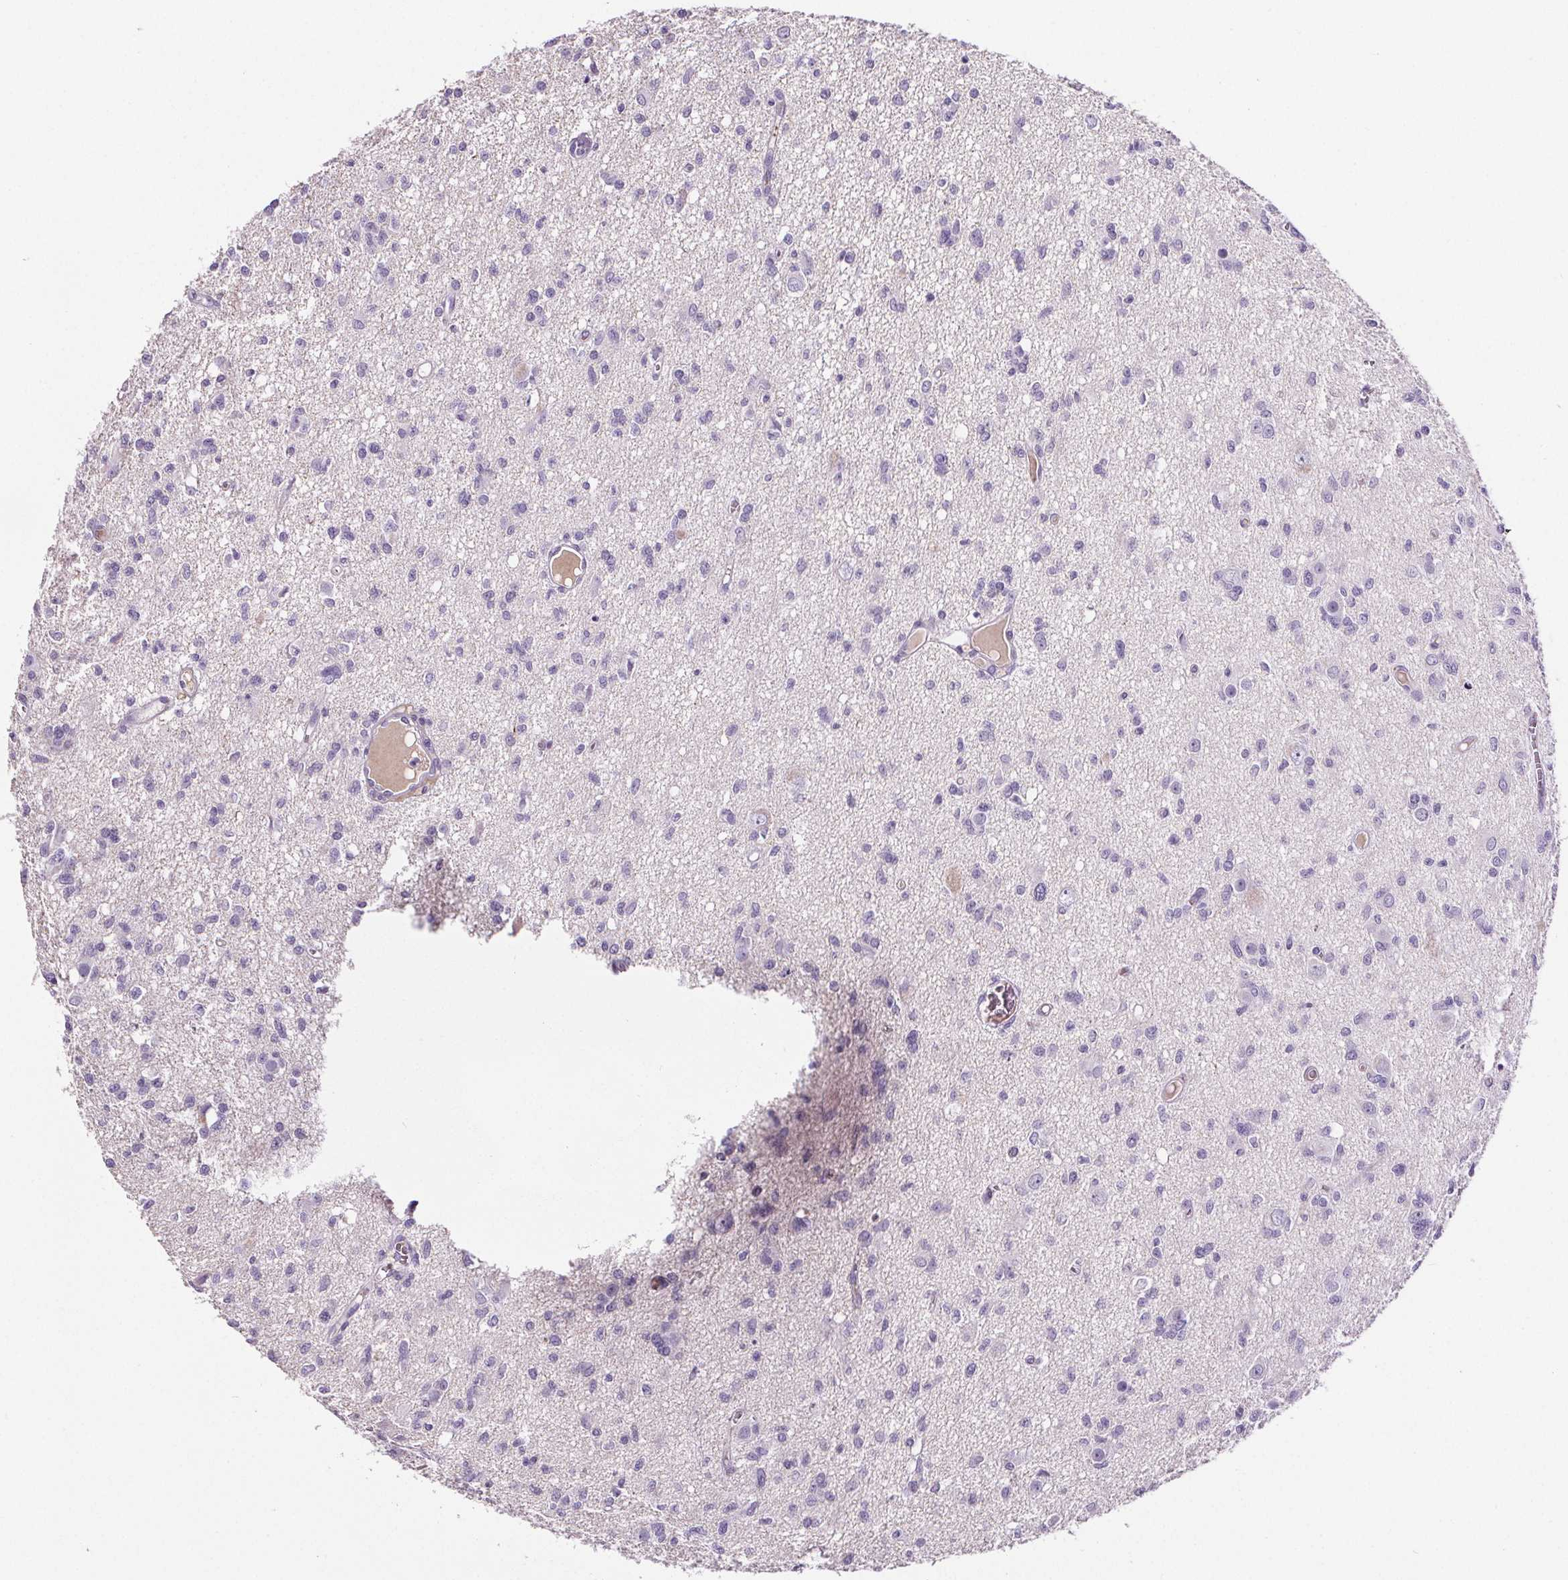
{"staining": {"intensity": "negative", "quantity": "none", "location": "none"}, "tissue": "glioma", "cell_type": "Tumor cells", "image_type": "cancer", "snomed": [{"axis": "morphology", "description": "Glioma, malignant, Low grade"}, {"axis": "topography", "description": "Brain"}], "caption": "Histopathology image shows no protein staining in tumor cells of malignant low-grade glioma tissue. Nuclei are stained in blue.", "gene": "CD5L", "patient": {"sex": "male", "age": 64}}